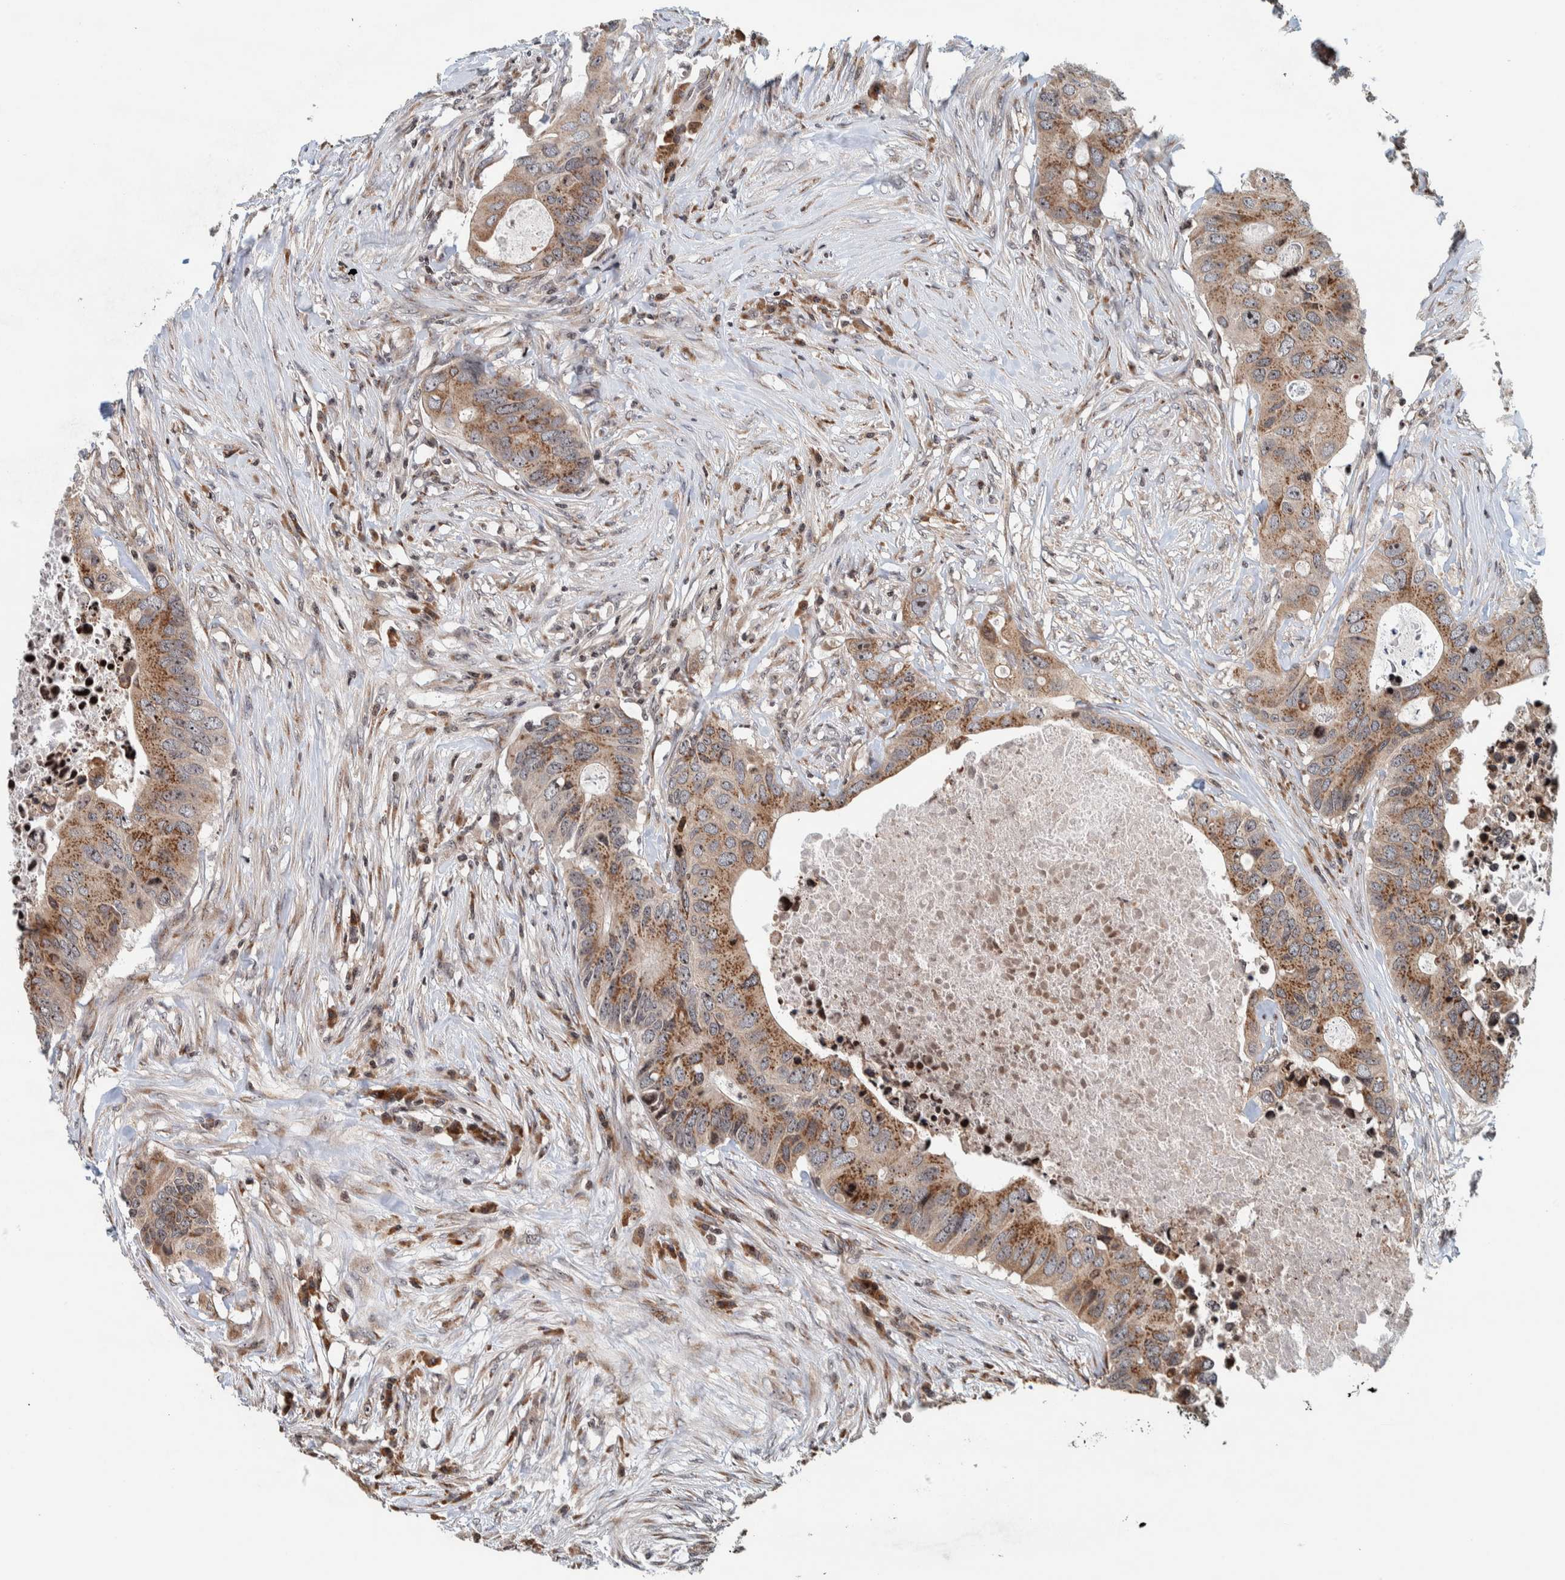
{"staining": {"intensity": "moderate", "quantity": ">75%", "location": "cytoplasmic/membranous,nuclear"}, "tissue": "colorectal cancer", "cell_type": "Tumor cells", "image_type": "cancer", "snomed": [{"axis": "morphology", "description": "Adenocarcinoma, NOS"}, {"axis": "topography", "description": "Colon"}], "caption": "A brown stain labels moderate cytoplasmic/membranous and nuclear expression of a protein in adenocarcinoma (colorectal) tumor cells.", "gene": "CCDC182", "patient": {"sex": "male", "age": 71}}